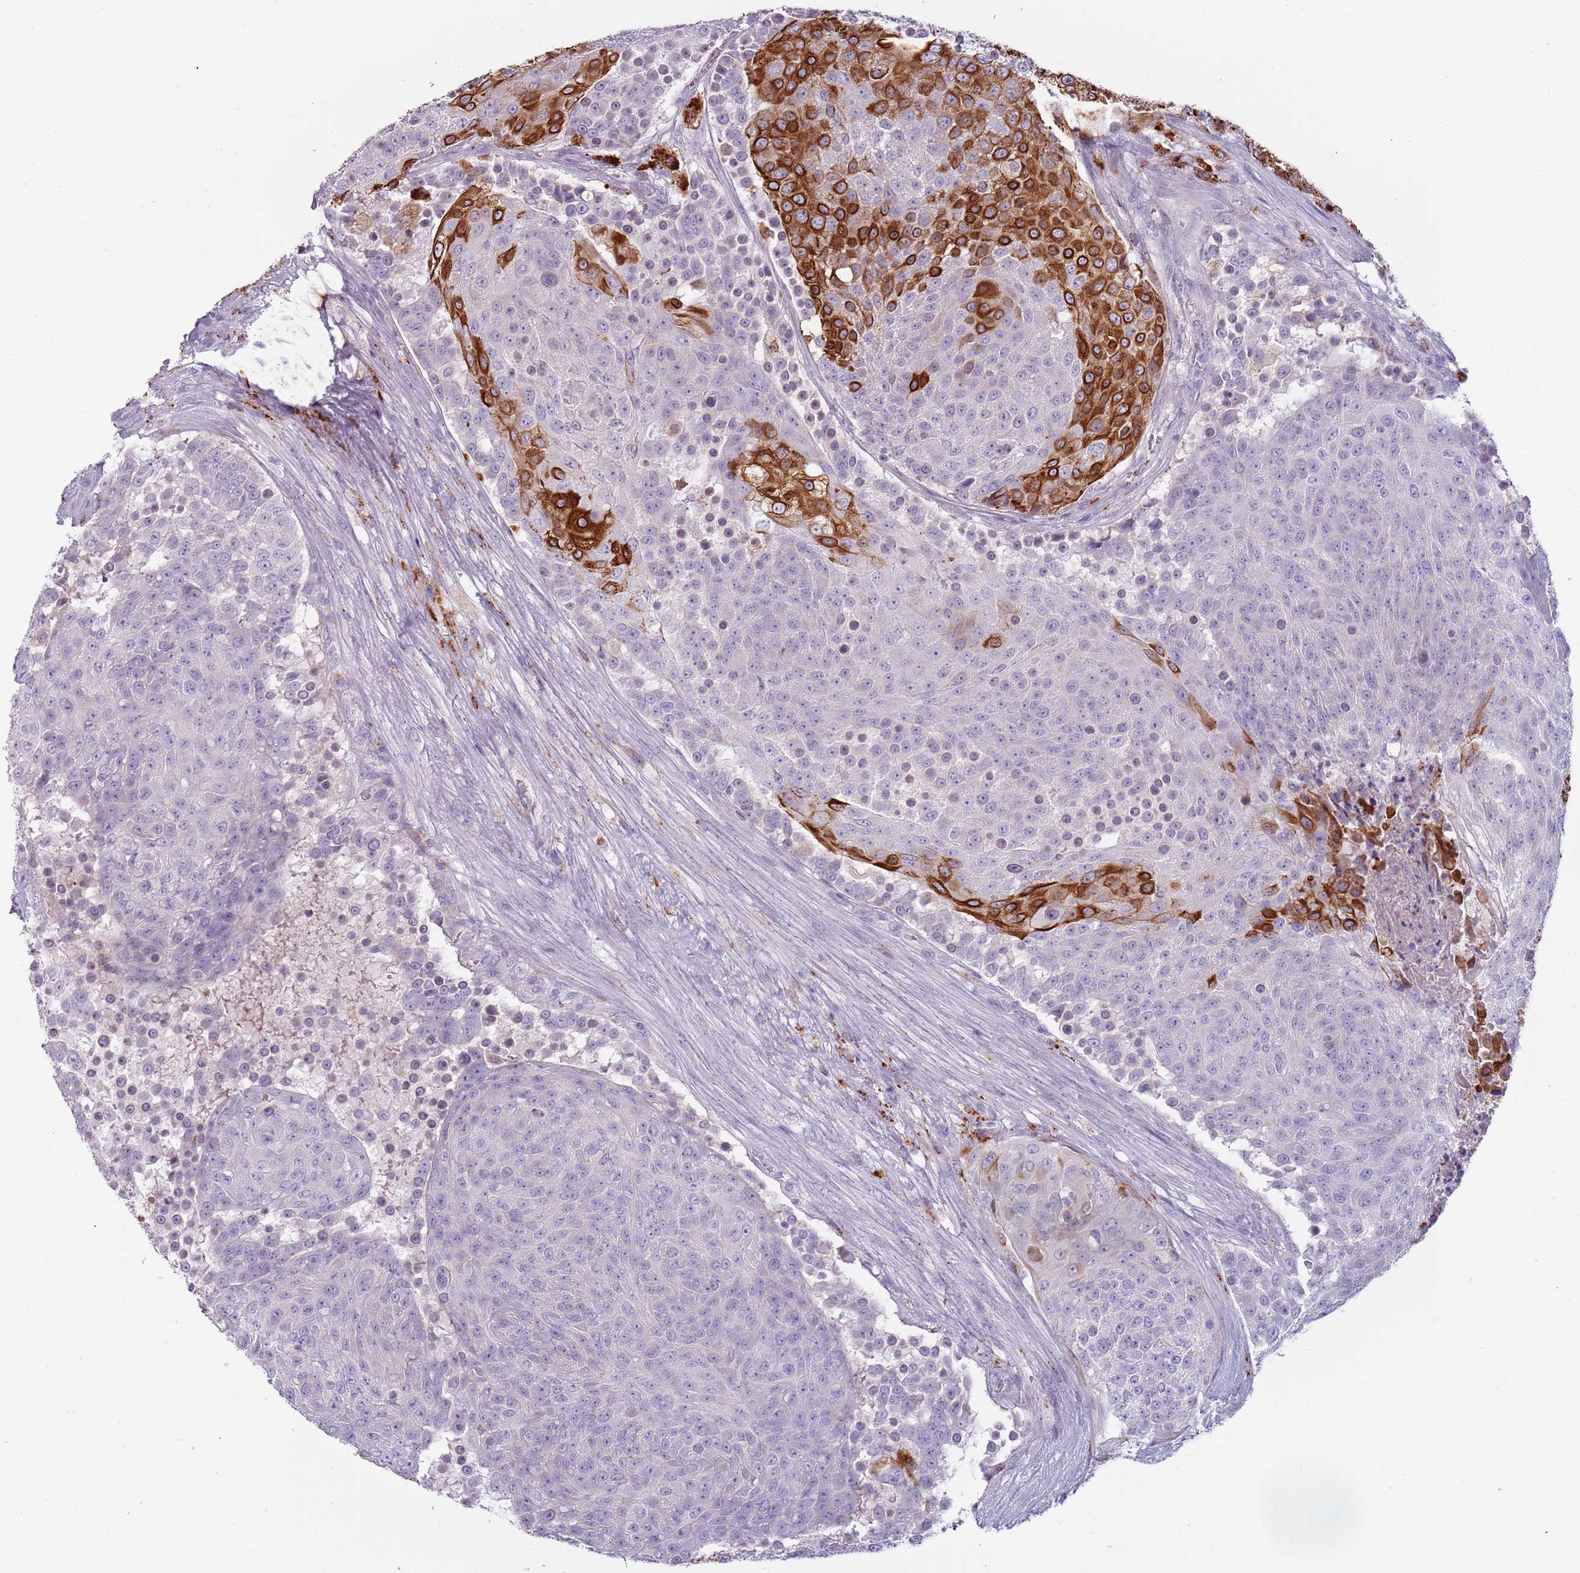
{"staining": {"intensity": "strong", "quantity": "<25%", "location": "cytoplasmic/membranous"}, "tissue": "urothelial cancer", "cell_type": "Tumor cells", "image_type": "cancer", "snomed": [{"axis": "morphology", "description": "Urothelial carcinoma, High grade"}, {"axis": "topography", "description": "Urinary bladder"}], "caption": "Urothelial carcinoma (high-grade) stained for a protein (brown) reveals strong cytoplasmic/membranous positive expression in approximately <25% of tumor cells.", "gene": "NWD2", "patient": {"sex": "female", "age": 63}}